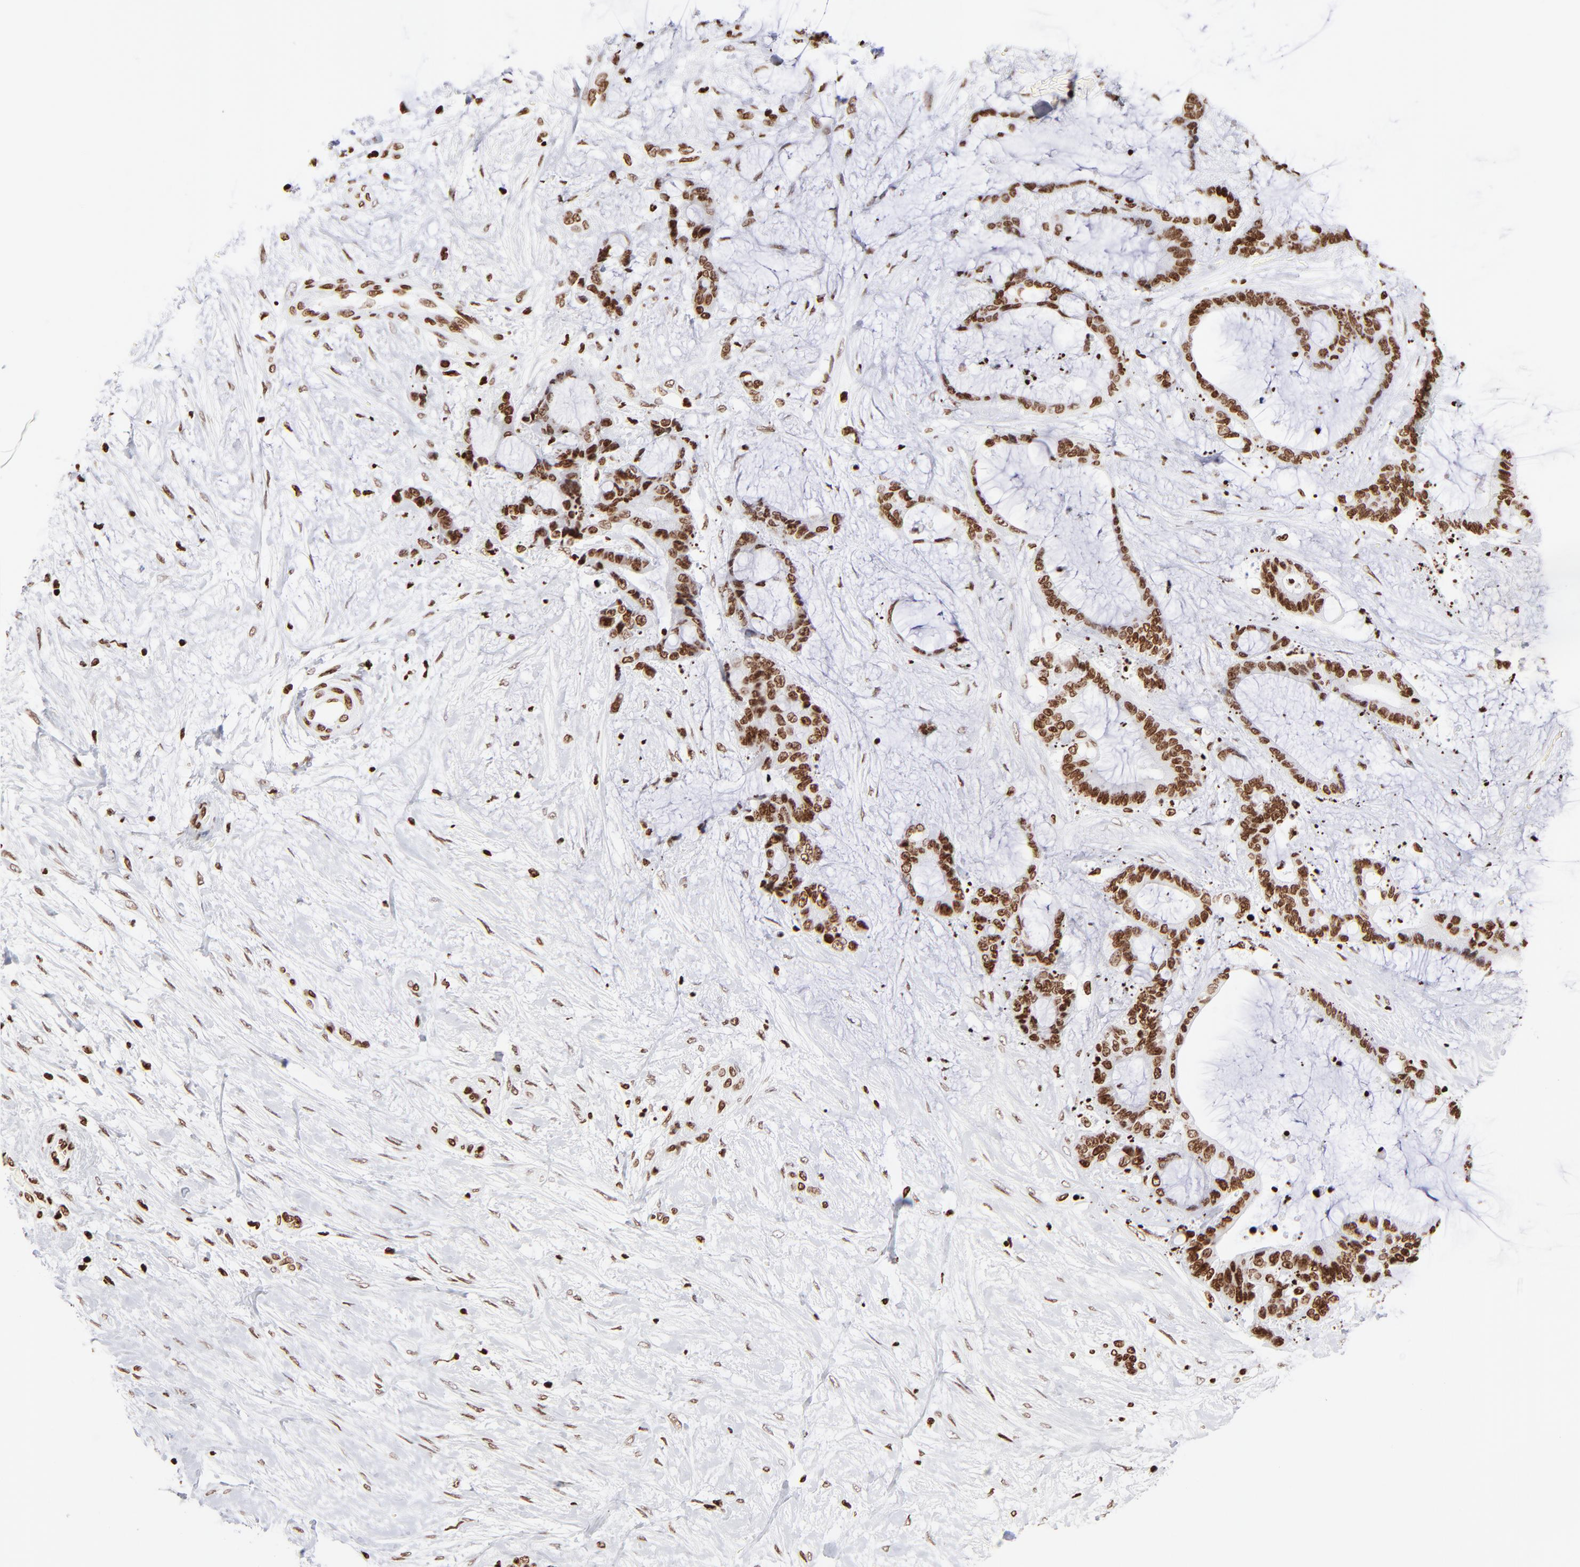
{"staining": {"intensity": "strong", "quantity": ">75%", "location": "nuclear"}, "tissue": "liver cancer", "cell_type": "Tumor cells", "image_type": "cancer", "snomed": [{"axis": "morphology", "description": "Cholangiocarcinoma"}, {"axis": "topography", "description": "Liver"}], "caption": "Immunohistochemical staining of liver cancer displays high levels of strong nuclear expression in about >75% of tumor cells.", "gene": "RTL4", "patient": {"sex": "female", "age": 73}}